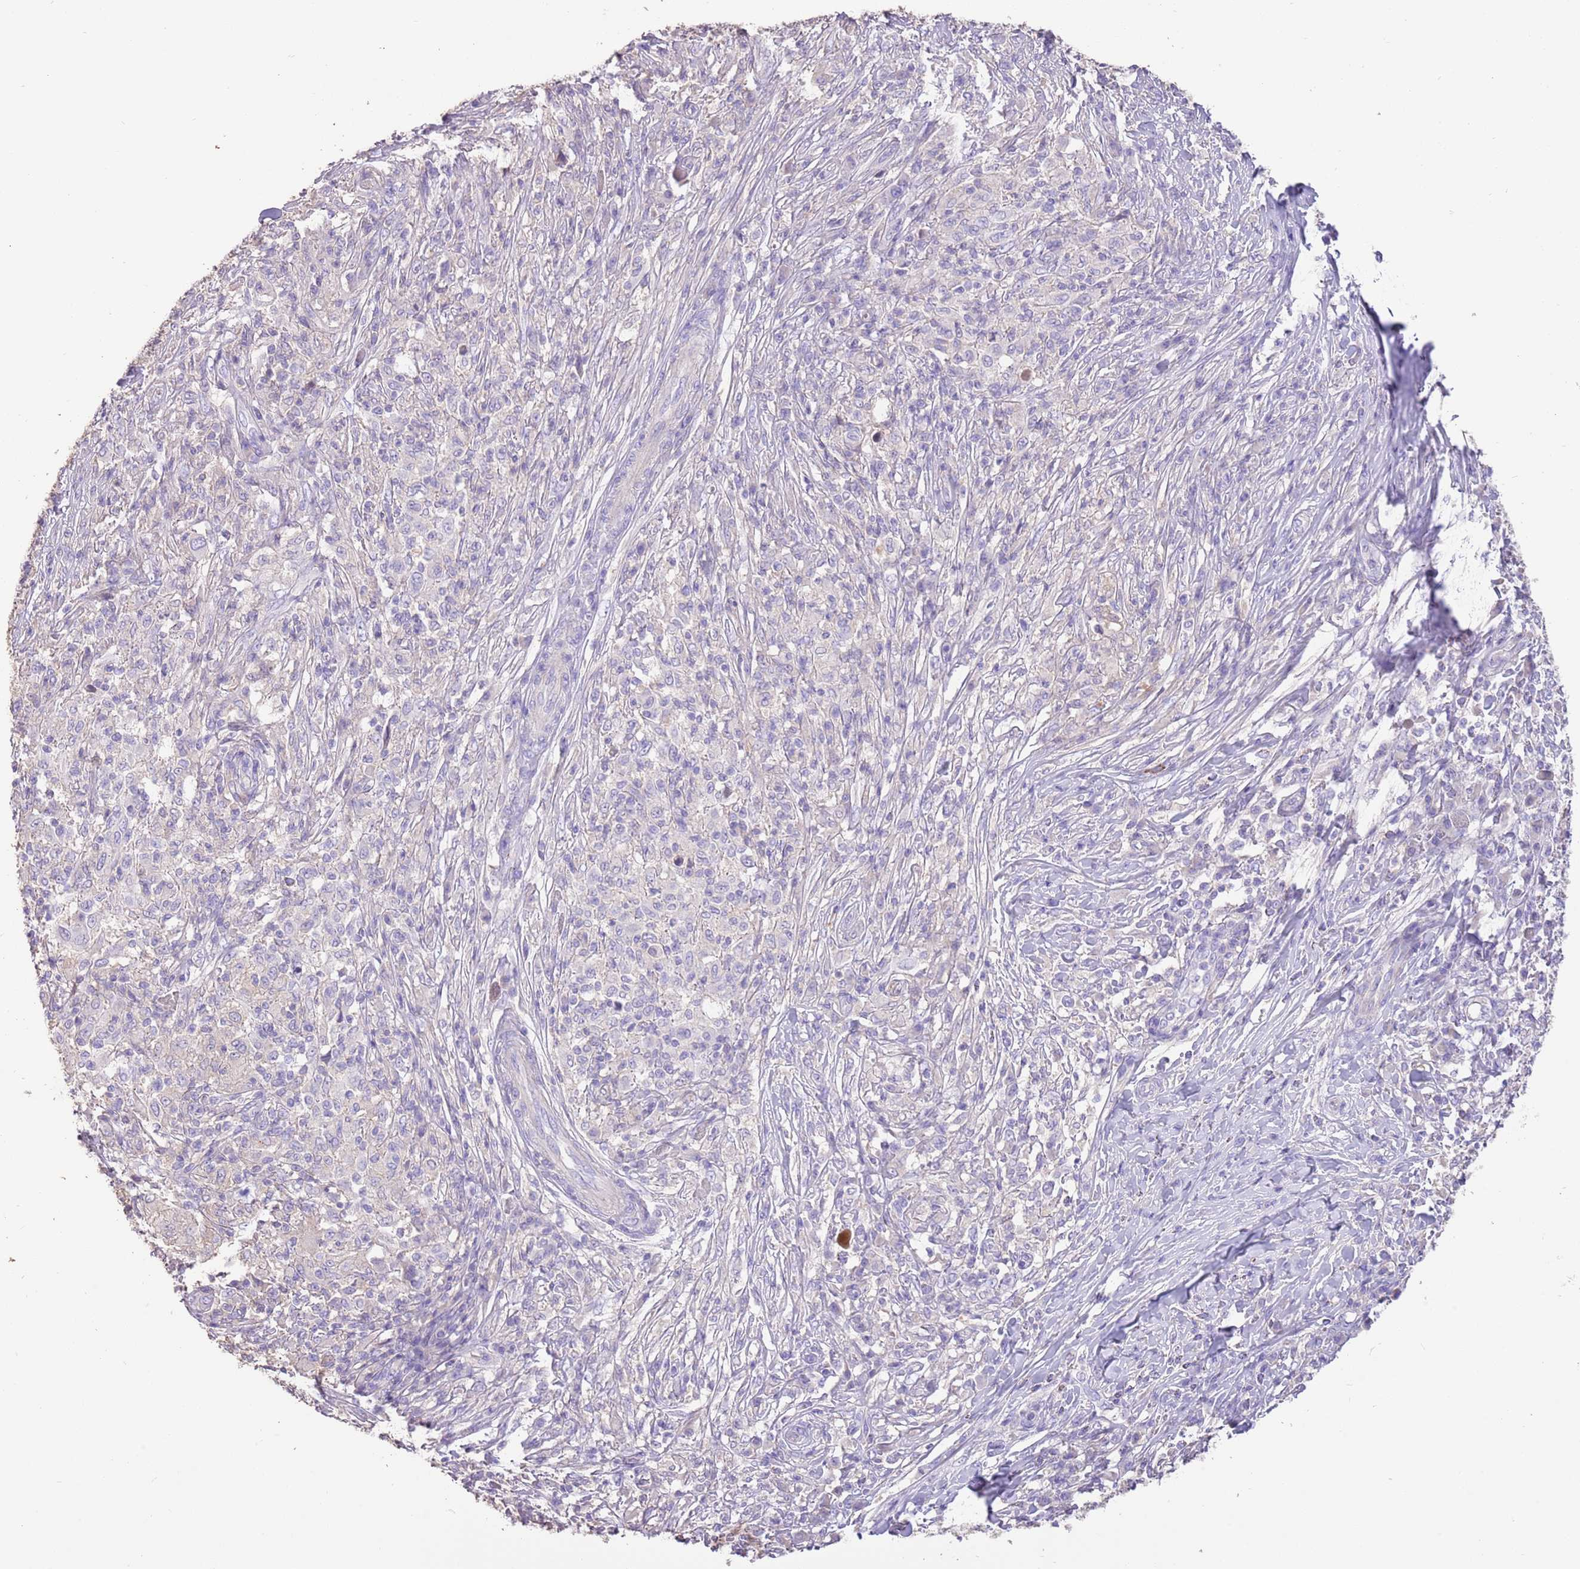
{"staining": {"intensity": "negative", "quantity": "none", "location": "none"}, "tissue": "melanoma", "cell_type": "Tumor cells", "image_type": "cancer", "snomed": [{"axis": "morphology", "description": "Malignant melanoma, NOS"}, {"axis": "topography", "description": "Skin"}], "caption": "Immunohistochemistry (IHC) of melanoma reveals no positivity in tumor cells.", "gene": "SFTPA1", "patient": {"sex": "male", "age": 66}}